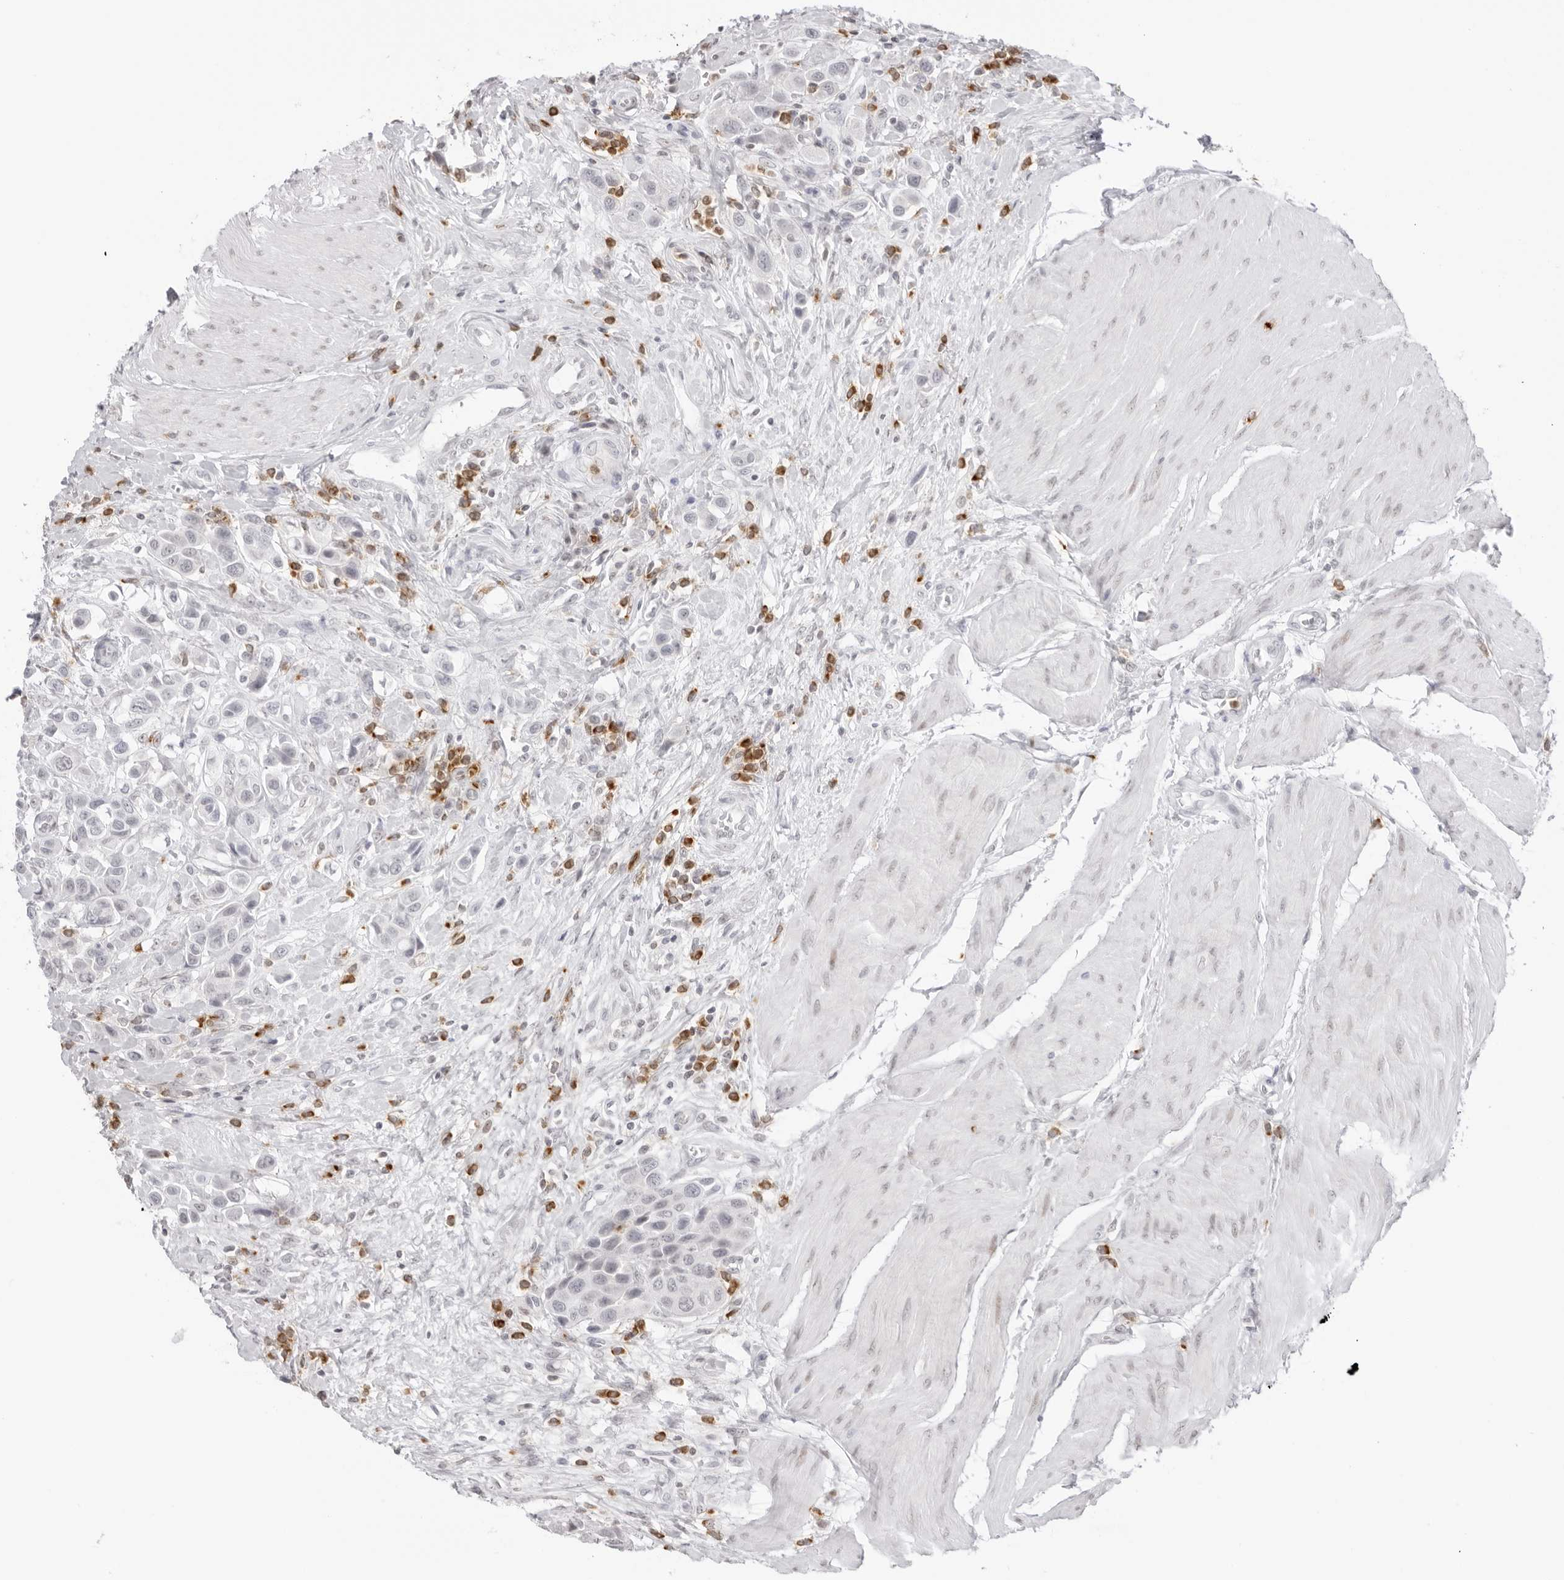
{"staining": {"intensity": "negative", "quantity": "none", "location": "none"}, "tissue": "urothelial cancer", "cell_type": "Tumor cells", "image_type": "cancer", "snomed": [{"axis": "morphology", "description": "Urothelial carcinoma, High grade"}, {"axis": "topography", "description": "Urinary bladder"}], "caption": "Tumor cells show no significant protein positivity in urothelial cancer. (DAB (3,3'-diaminobenzidine) IHC visualized using brightfield microscopy, high magnification).", "gene": "RNF146", "patient": {"sex": "male", "age": 50}}